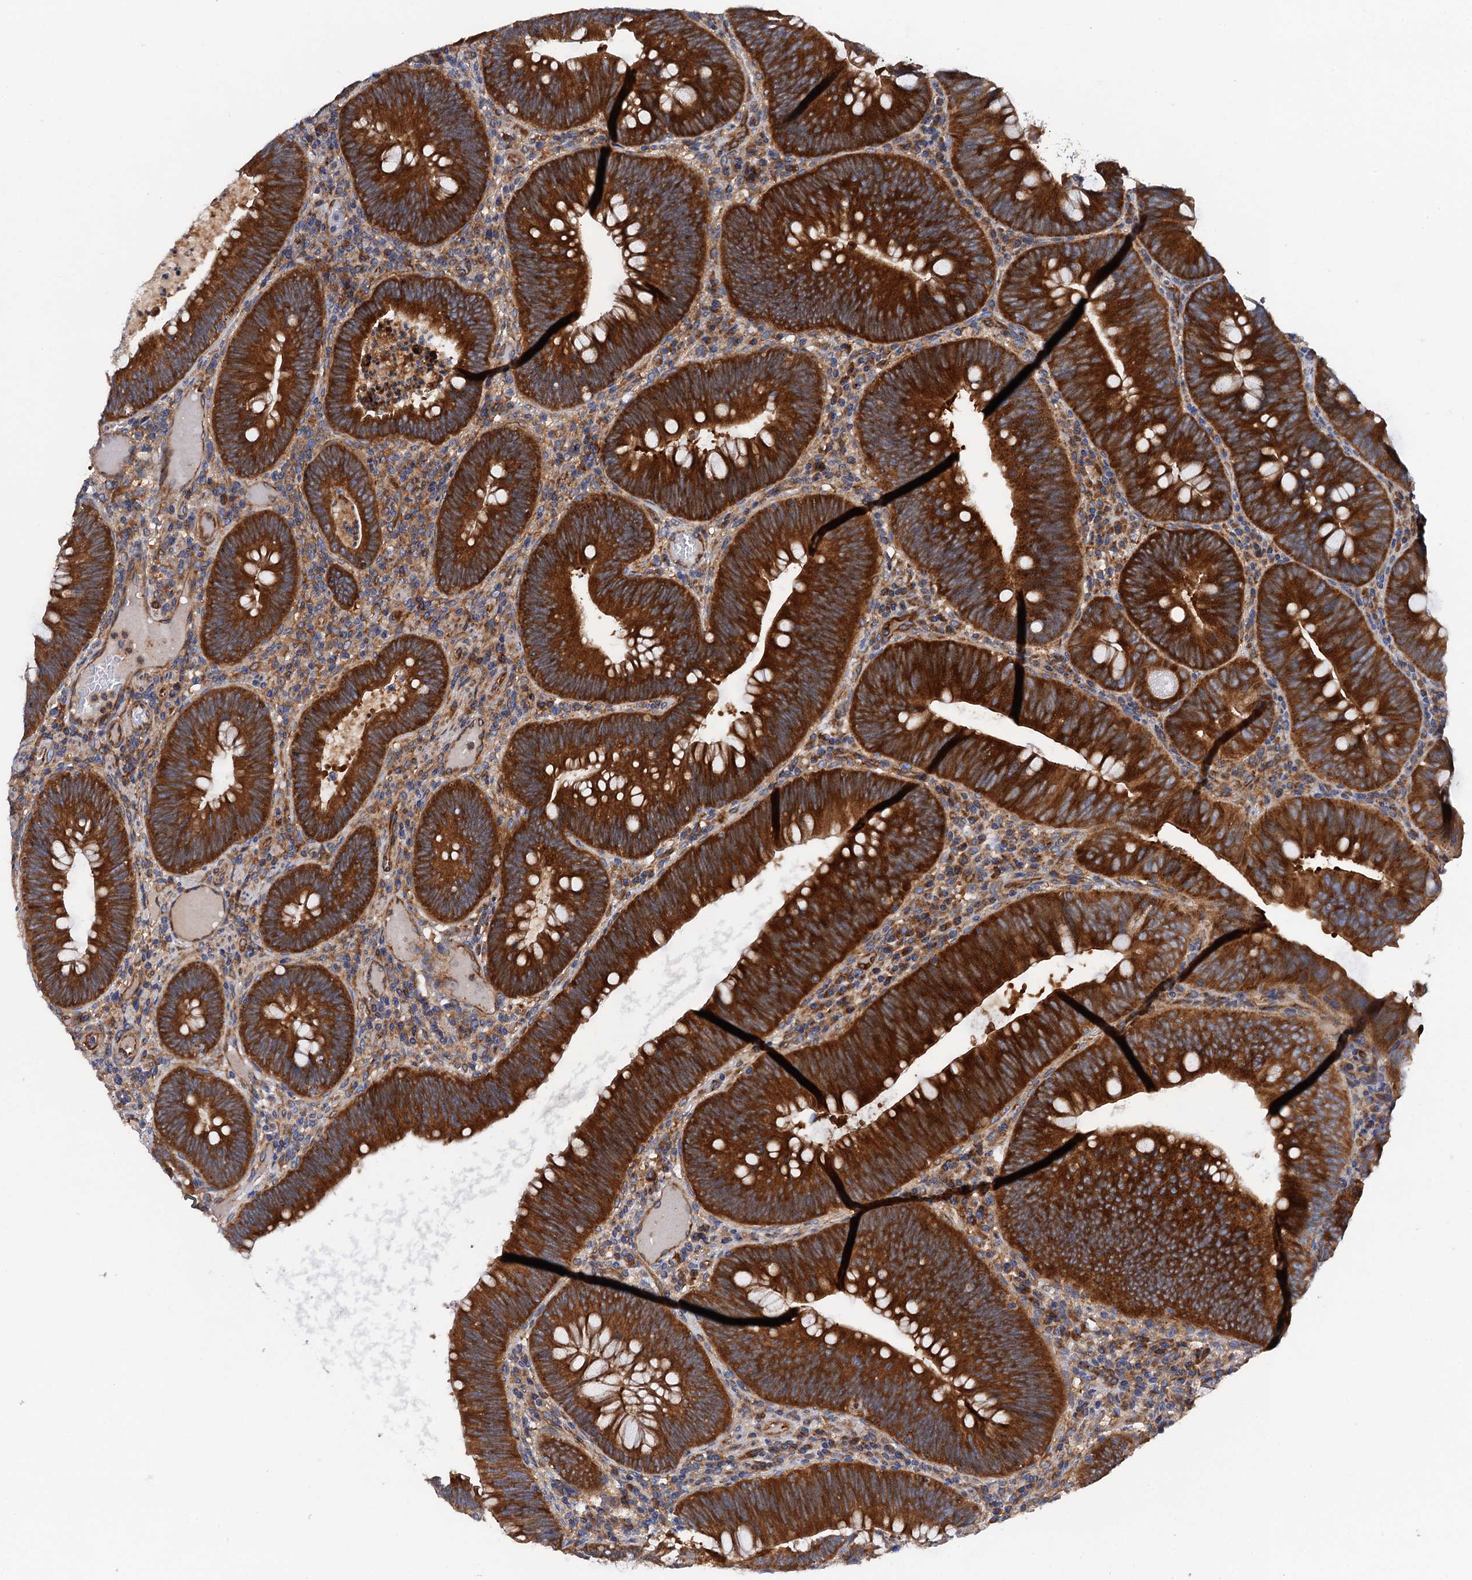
{"staining": {"intensity": "strong", "quantity": ">75%", "location": "cytoplasmic/membranous"}, "tissue": "colorectal cancer", "cell_type": "Tumor cells", "image_type": "cancer", "snomed": [{"axis": "morphology", "description": "Adenocarcinoma, NOS"}, {"axis": "topography", "description": "Rectum"}], "caption": "Human adenocarcinoma (colorectal) stained with a brown dye demonstrates strong cytoplasmic/membranous positive expression in about >75% of tumor cells.", "gene": "MRPL48", "patient": {"sex": "female", "age": 75}}